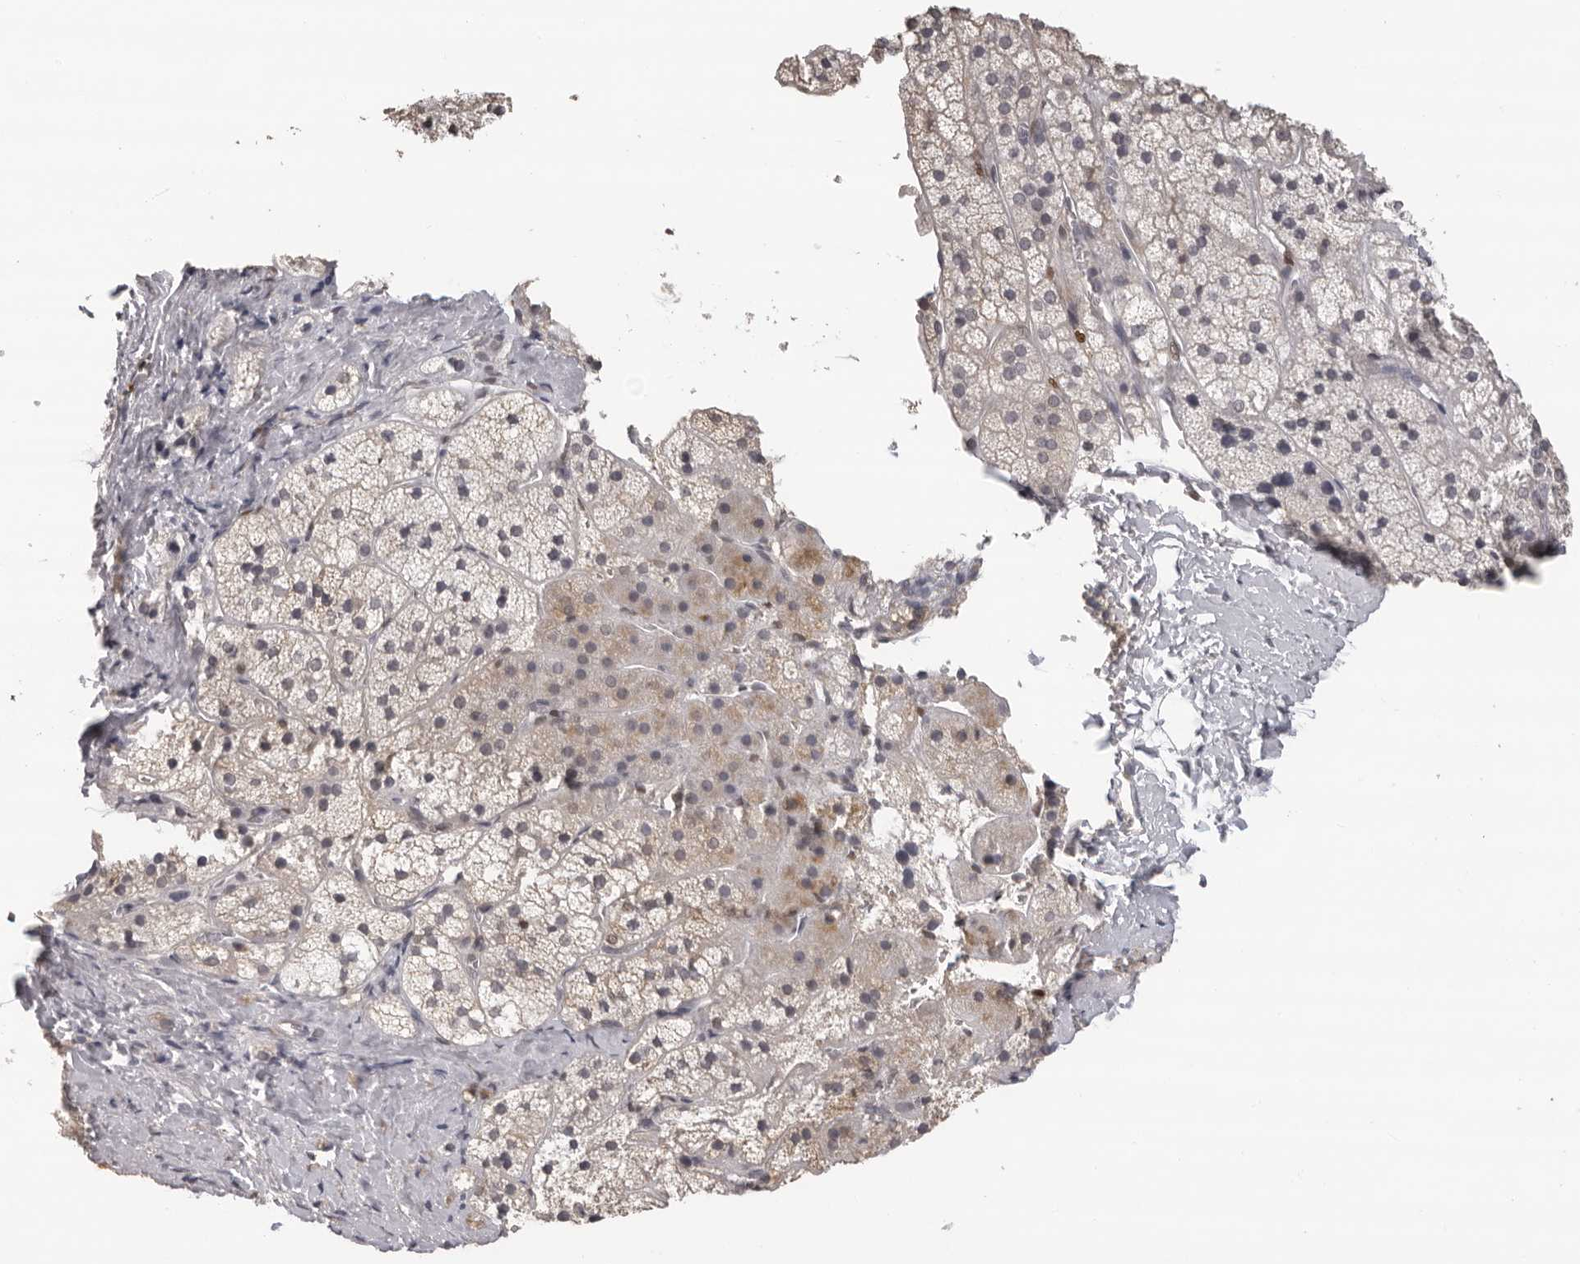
{"staining": {"intensity": "weak", "quantity": "<25%", "location": "cytoplasmic/membranous"}, "tissue": "adrenal gland", "cell_type": "Glandular cells", "image_type": "normal", "snomed": [{"axis": "morphology", "description": "Normal tissue, NOS"}, {"axis": "topography", "description": "Adrenal gland"}], "caption": "This is a micrograph of immunohistochemistry staining of normal adrenal gland, which shows no staining in glandular cells.", "gene": "IL31", "patient": {"sex": "female", "age": 44}}